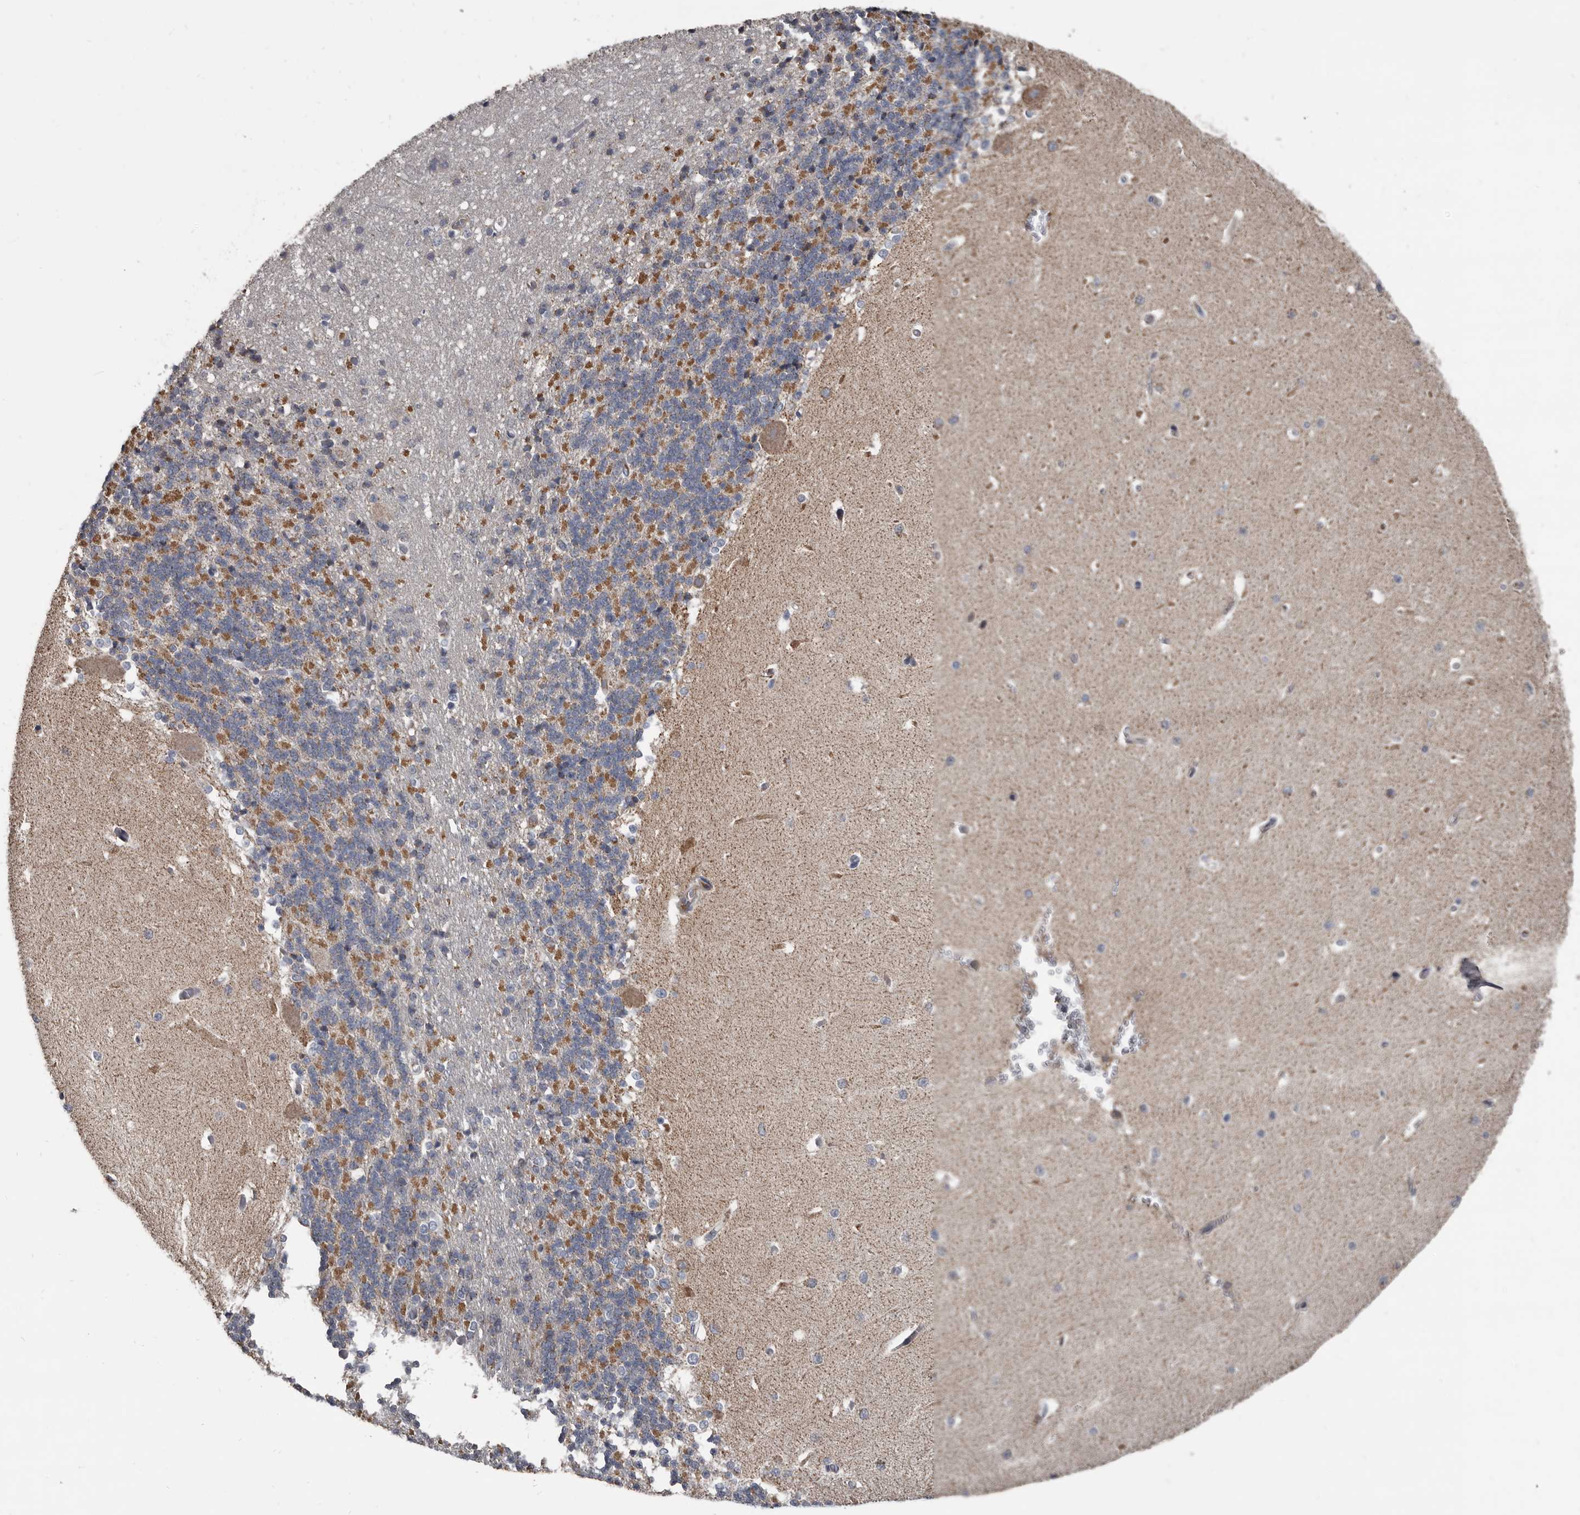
{"staining": {"intensity": "moderate", "quantity": "25%-75%", "location": "cytoplasmic/membranous"}, "tissue": "cerebellum", "cell_type": "Cells in granular layer", "image_type": "normal", "snomed": [{"axis": "morphology", "description": "Normal tissue, NOS"}, {"axis": "topography", "description": "Cerebellum"}], "caption": "Cells in granular layer display medium levels of moderate cytoplasmic/membranous expression in about 25%-75% of cells in unremarkable human cerebellum.", "gene": "GREB1", "patient": {"sex": "male", "age": 37}}